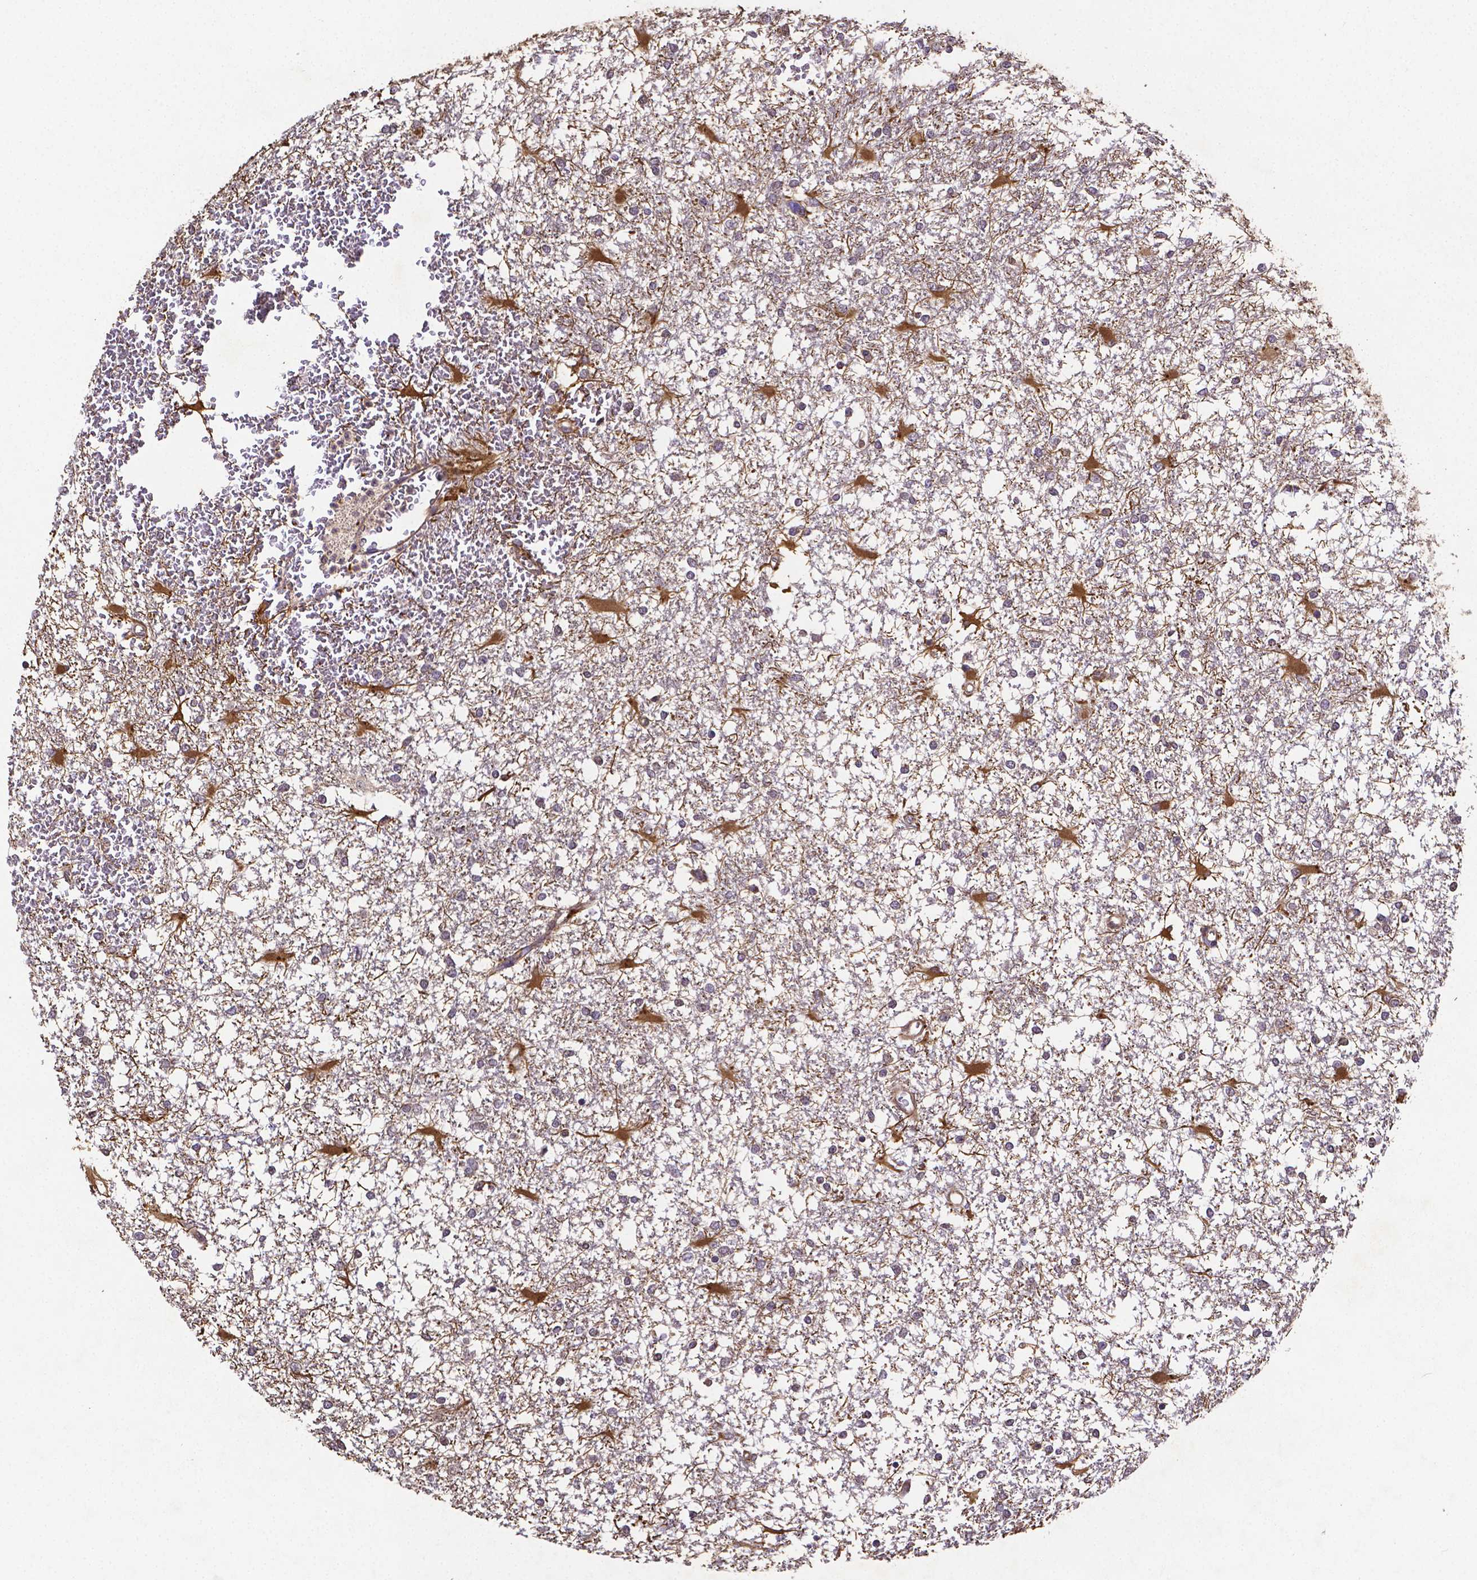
{"staining": {"intensity": "moderate", "quantity": "<25%", "location": "cytoplasmic/membranous"}, "tissue": "glioma", "cell_type": "Tumor cells", "image_type": "cancer", "snomed": [{"axis": "morphology", "description": "Glioma, malignant, High grade"}, {"axis": "topography", "description": "Cerebral cortex"}], "caption": "Moderate cytoplasmic/membranous expression for a protein is identified in about <25% of tumor cells of malignant glioma (high-grade) using immunohistochemistry (IHC).", "gene": "RNF123", "patient": {"sex": "male", "age": 79}}